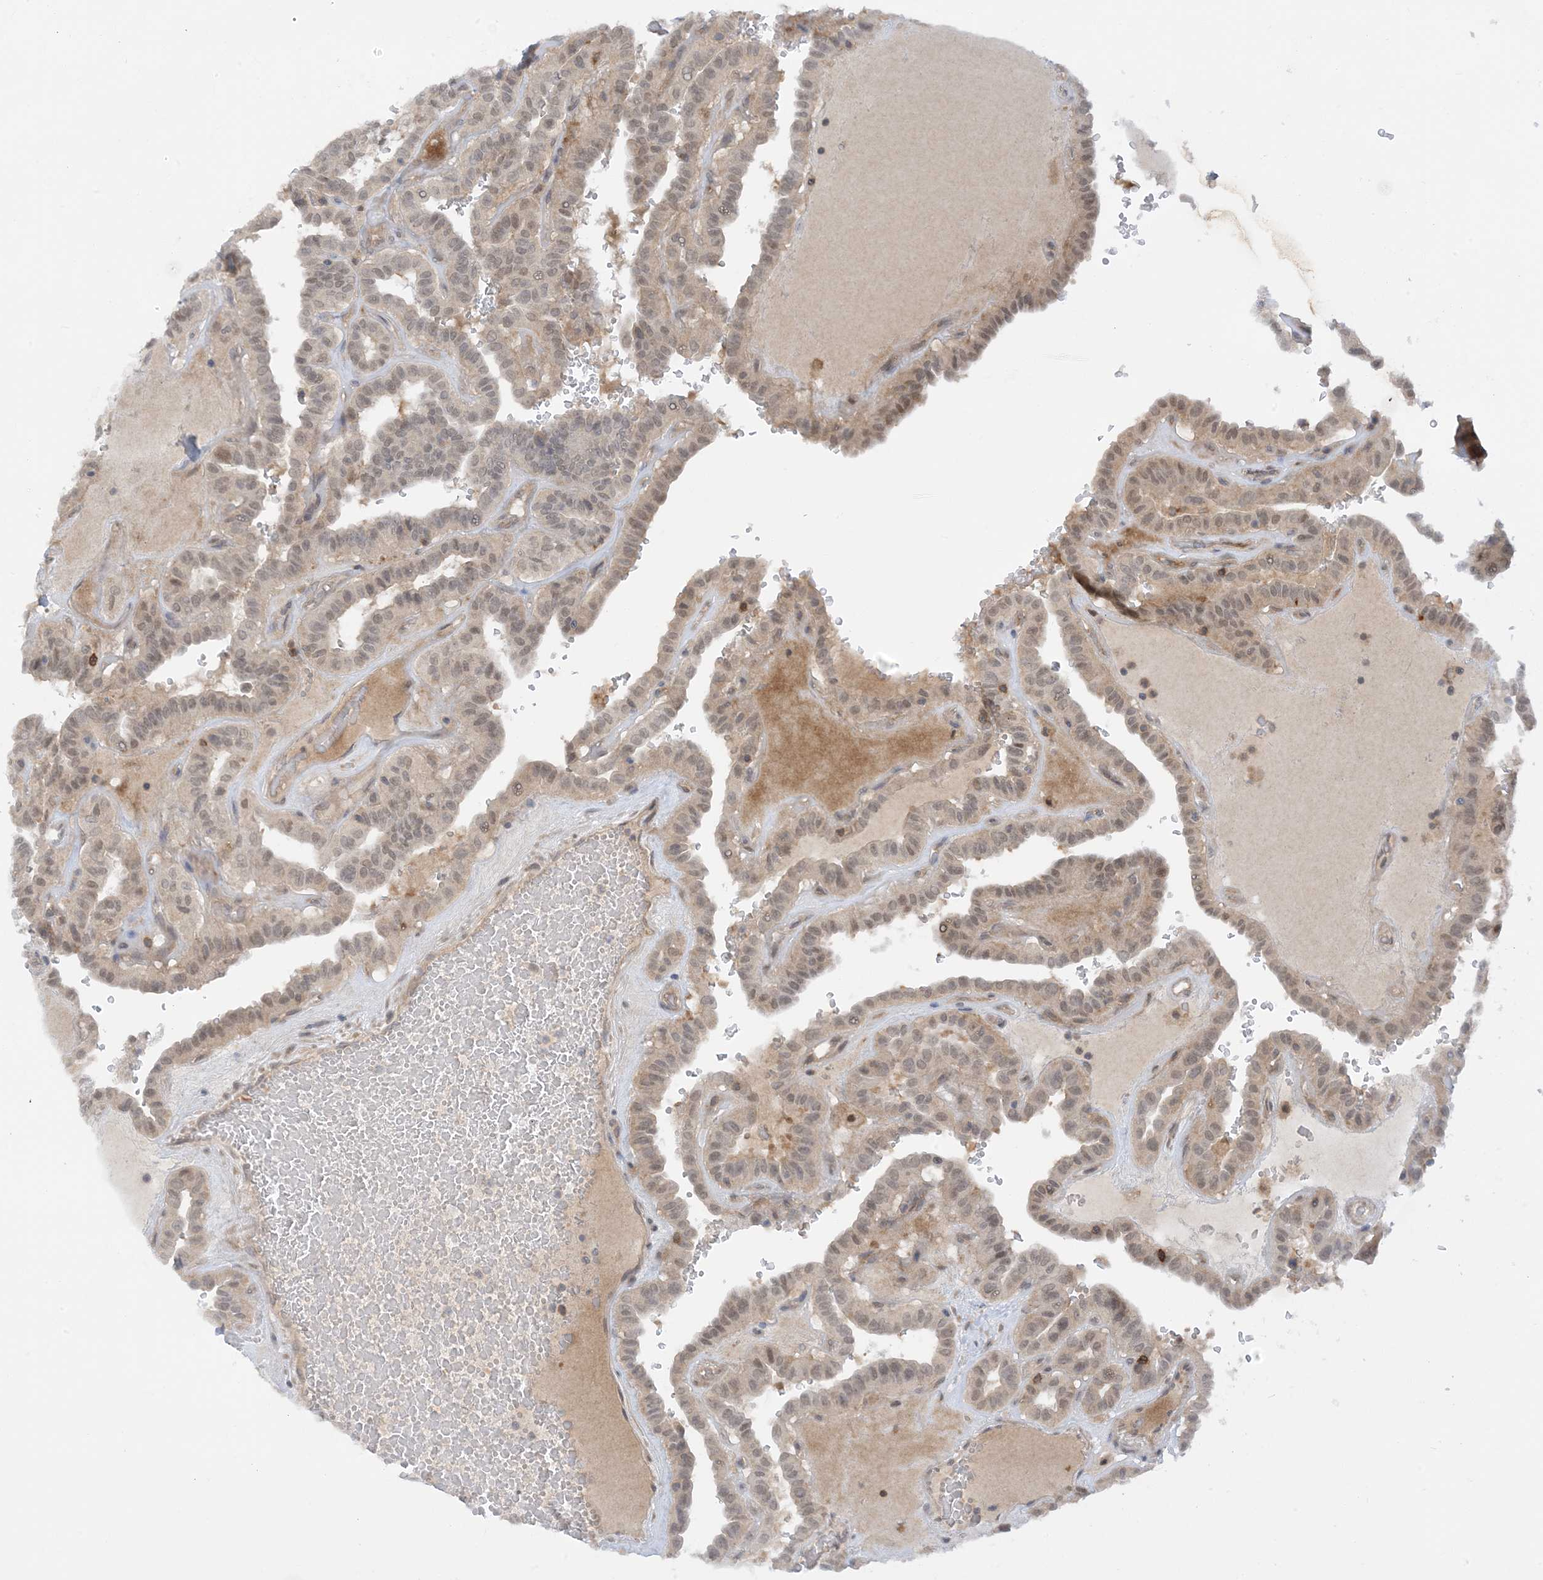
{"staining": {"intensity": "weak", "quantity": "25%-75%", "location": "nuclear"}, "tissue": "thyroid cancer", "cell_type": "Tumor cells", "image_type": "cancer", "snomed": [{"axis": "morphology", "description": "Papillary adenocarcinoma, NOS"}, {"axis": "topography", "description": "Thyroid gland"}], "caption": "High-magnification brightfield microscopy of thyroid papillary adenocarcinoma stained with DAB (brown) and counterstained with hematoxylin (blue). tumor cells exhibit weak nuclear expression is seen in approximately25%-75% of cells. The staining was performed using DAB (3,3'-diaminobenzidine), with brown indicating positive protein expression. Nuclei are stained blue with hematoxylin.", "gene": "WDR26", "patient": {"sex": "male", "age": 77}}